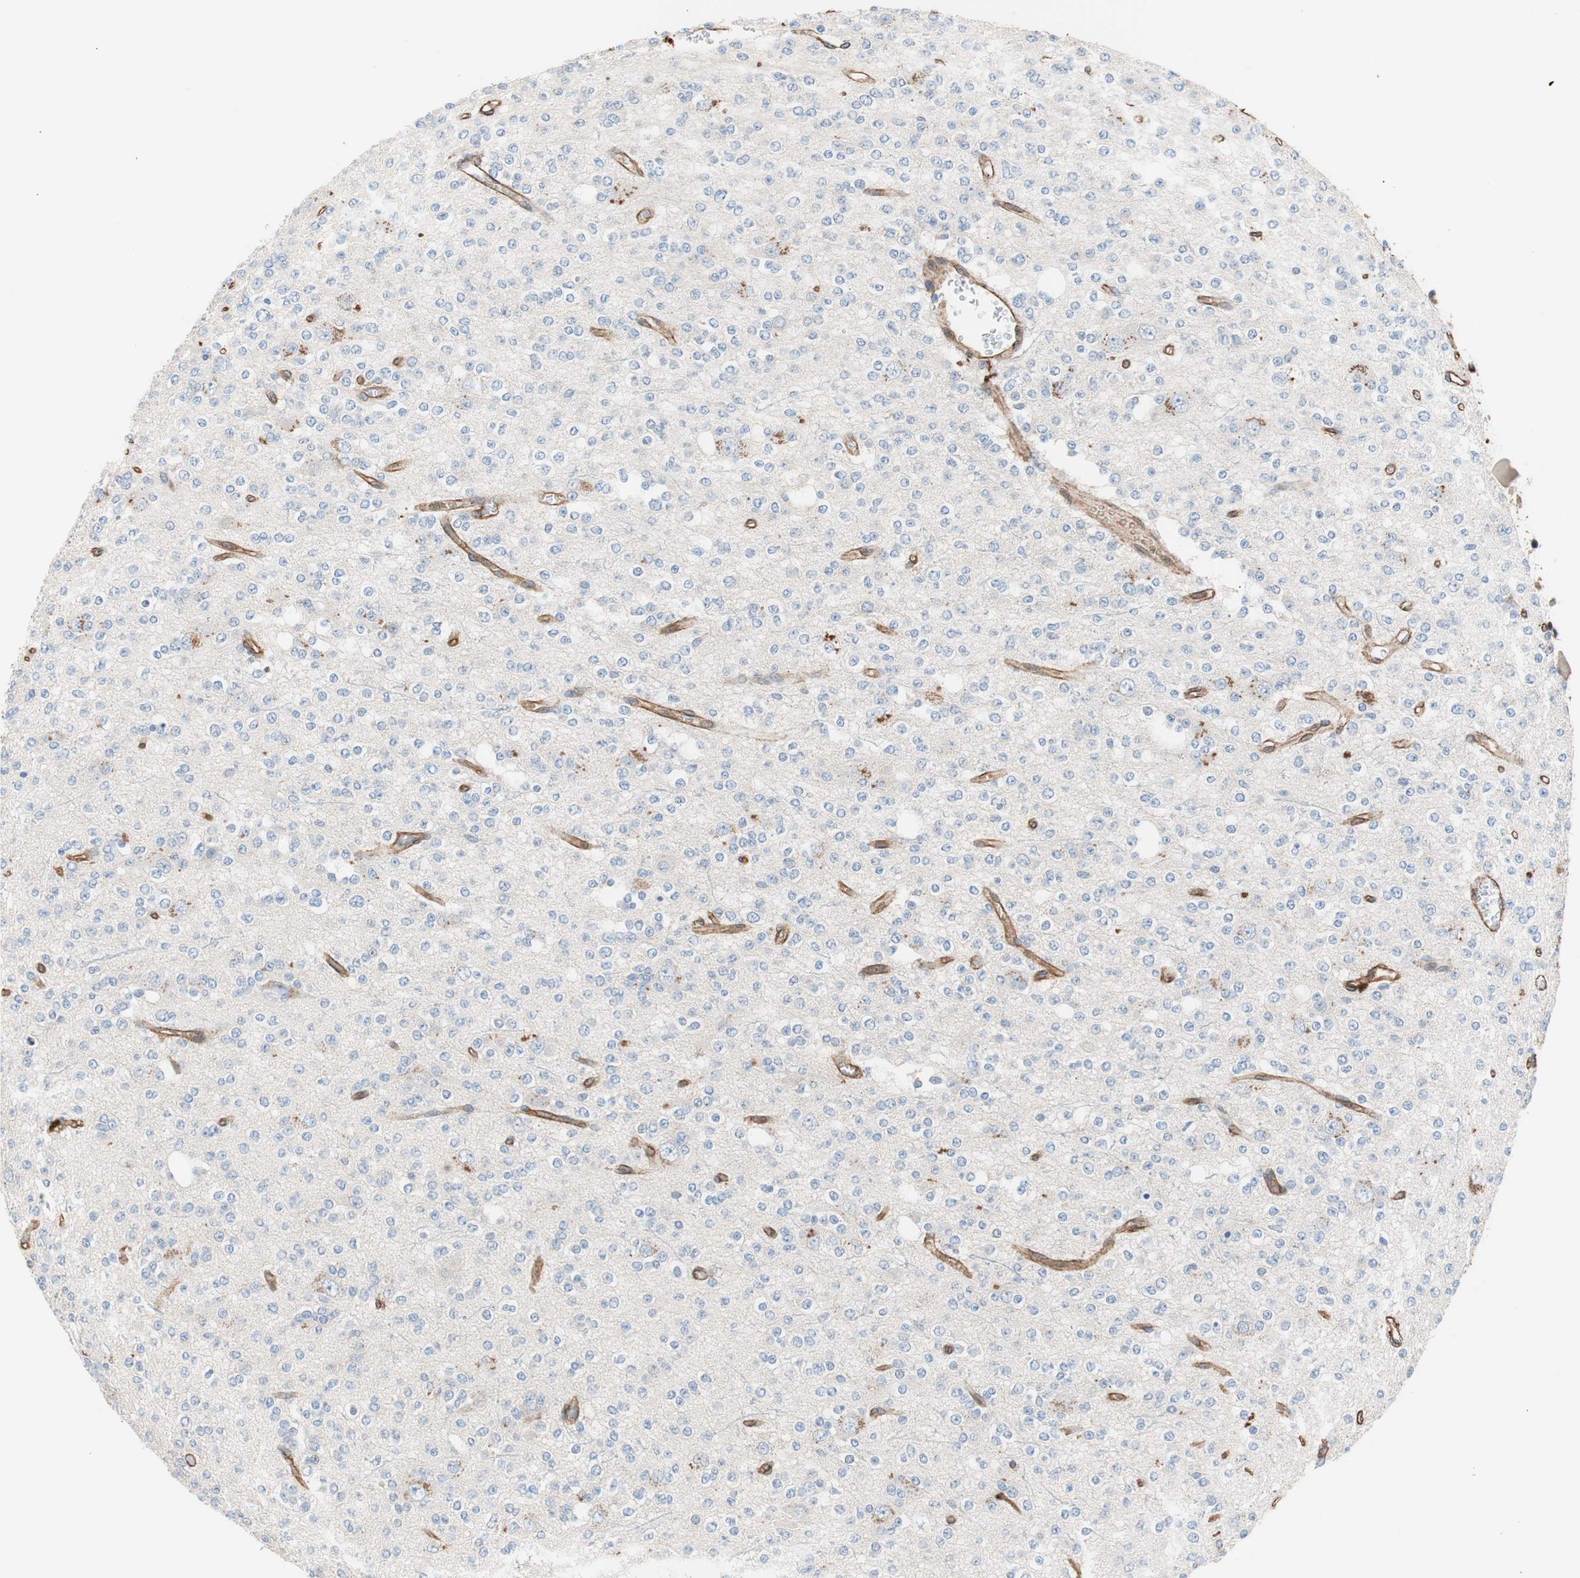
{"staining": {"intensity": "negative", "quantity": "none", "location": "none"}, "tissue": "glioma", "cell_type": "Tumor cells", "image_type": "cancer", "snomed": [{"axis": "morphology", "description": "Glioma, malignant, Low grade"}, {"axis": "topography", "description": "Brain"}], "caption": "The micrograph demonstrates no significant positivity in tumor cells of malignant glioma (low-grade).", "gene": "SPINT1", "patient": {"sex": "male", "age": 38}}